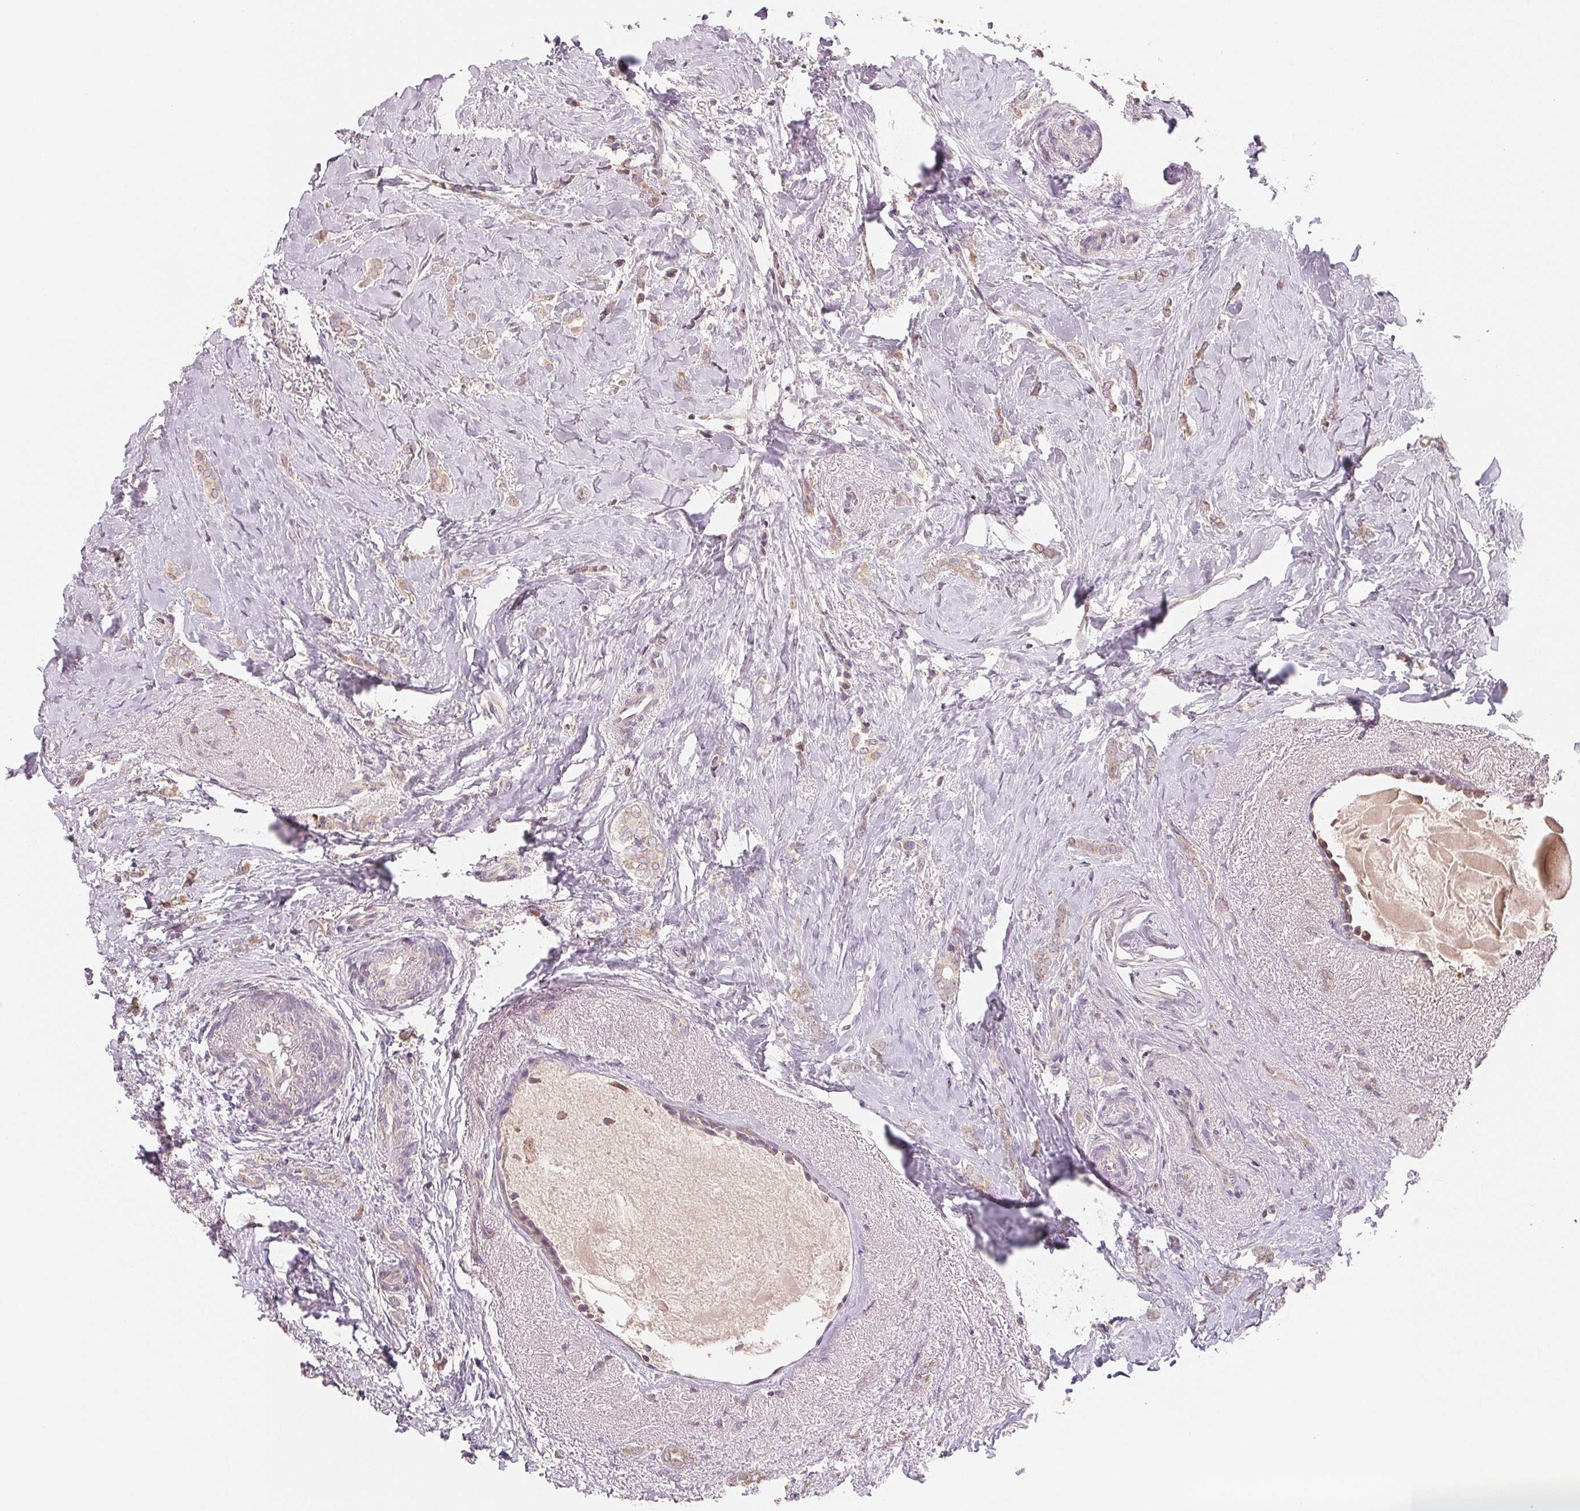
{"staining": {"intensity": "weak", "quantity": ">75%", "location": "cytoplasmic/membranous"}, "tissue": "breast cancer", "cell_type": "Tumor cells", "image_type": "cancer", "snomed": [{"axis": "morphology", "description": "Normal tissue, NOS"}, {"axis": "morphology", "description": "Duct carcinoma"}, {"axis": "topography", "description": "Breast"}], "caption": "The image shows staining of breast cancer (infiltrating ductal carcinoma), revealing weak cytoplasmic/membranous protein expression (brown color) within tumor cells.", "gene": "AQP8", "patient": {"sex": "female", "age": 77}}